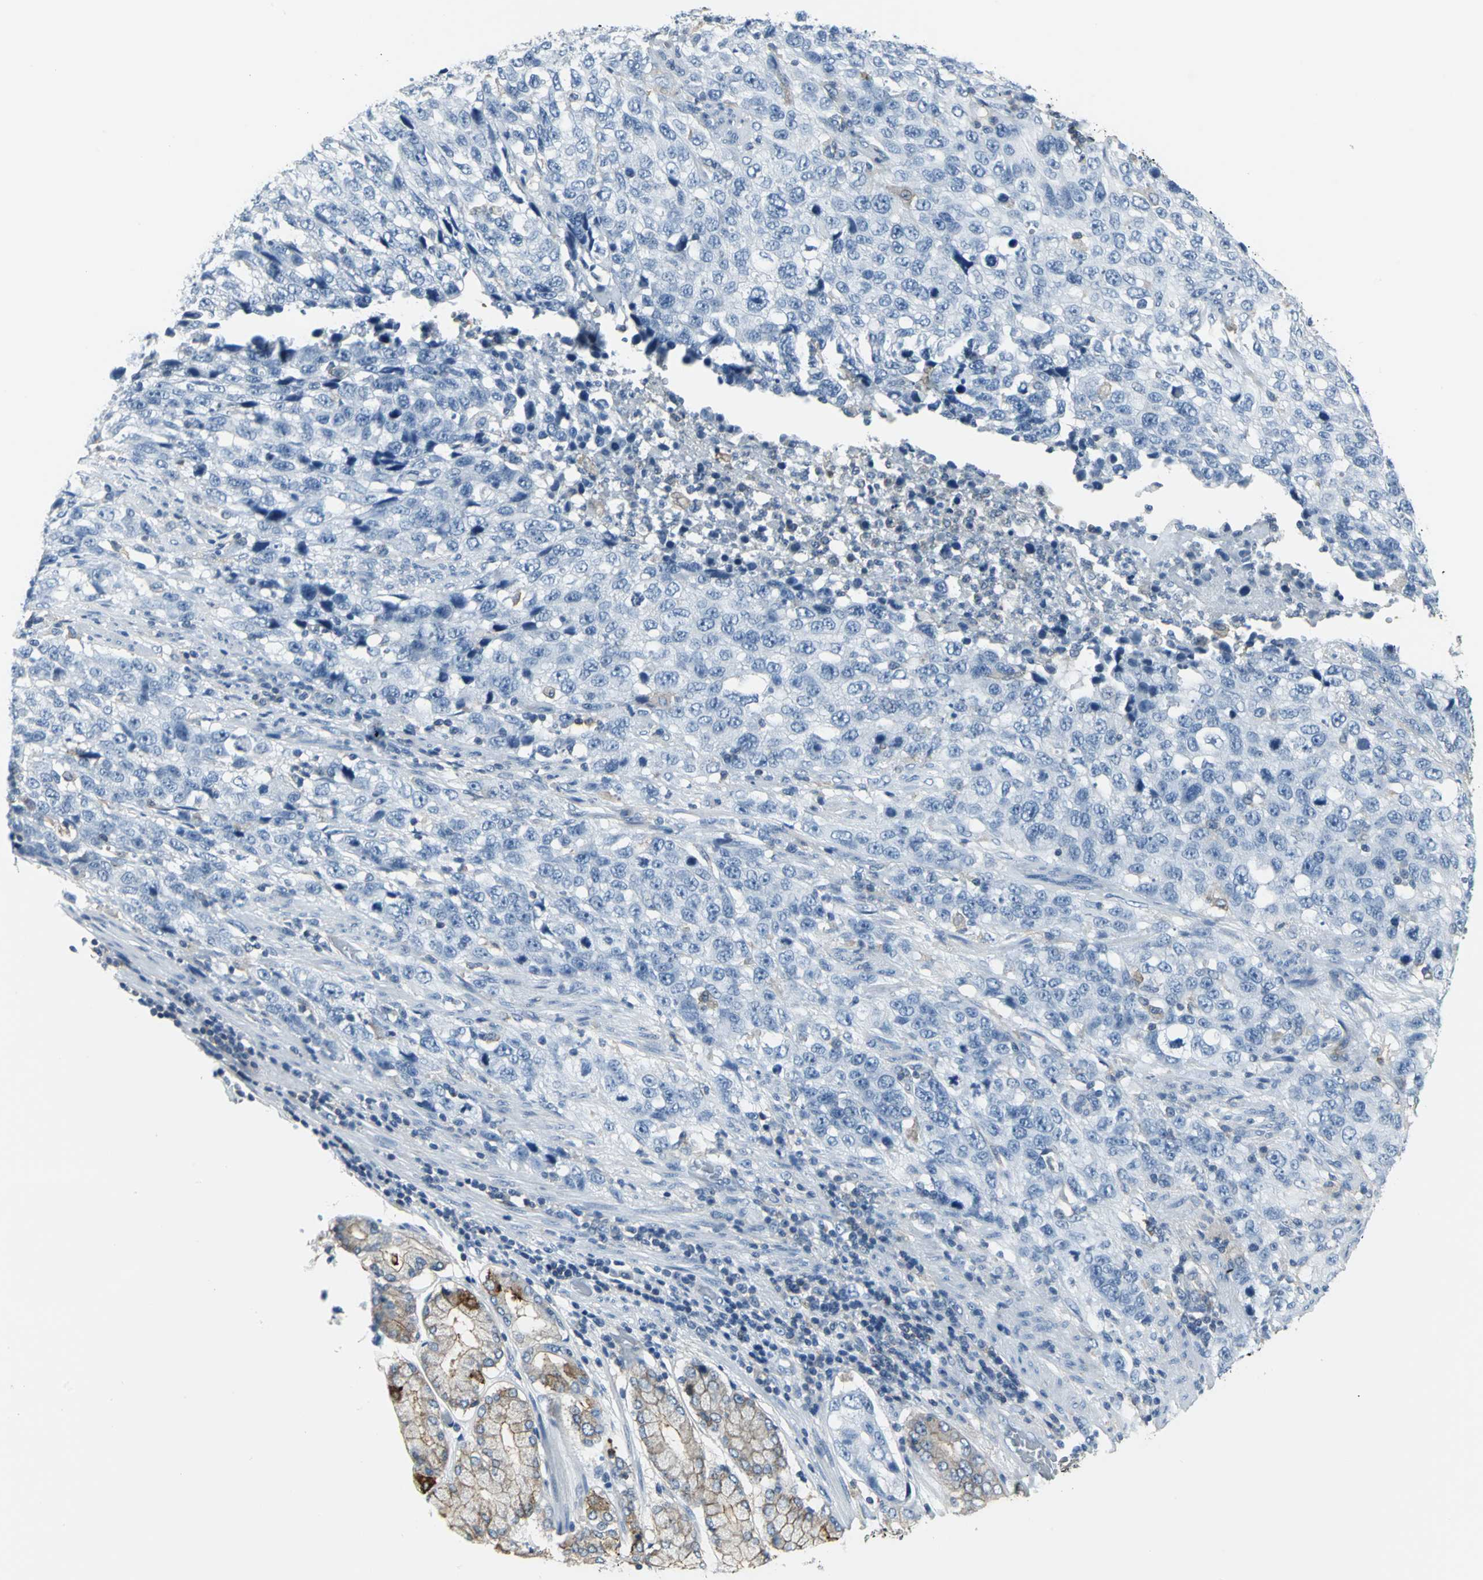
{"staining": {"intensity": "negative", "quantity": "none", "location": "none"}, "tissue": "stomach cancer", "cell_type": "Tumor cells", "image_type": "cancer", "snomed": [{"axis": "morphology", "description": "Normal tissue, NOS"}, {"axis": "morphology", "description": "Adenocarcinoma, NOS"}, {"axis": "topography", "description": "Stomach"}], "caption": "A photomicrograph of human stomach adenocarcinoma is negative for staining in tumor cells.", "gene": "IQGAP2", "patient": {"sex": "male", "age": 48}}